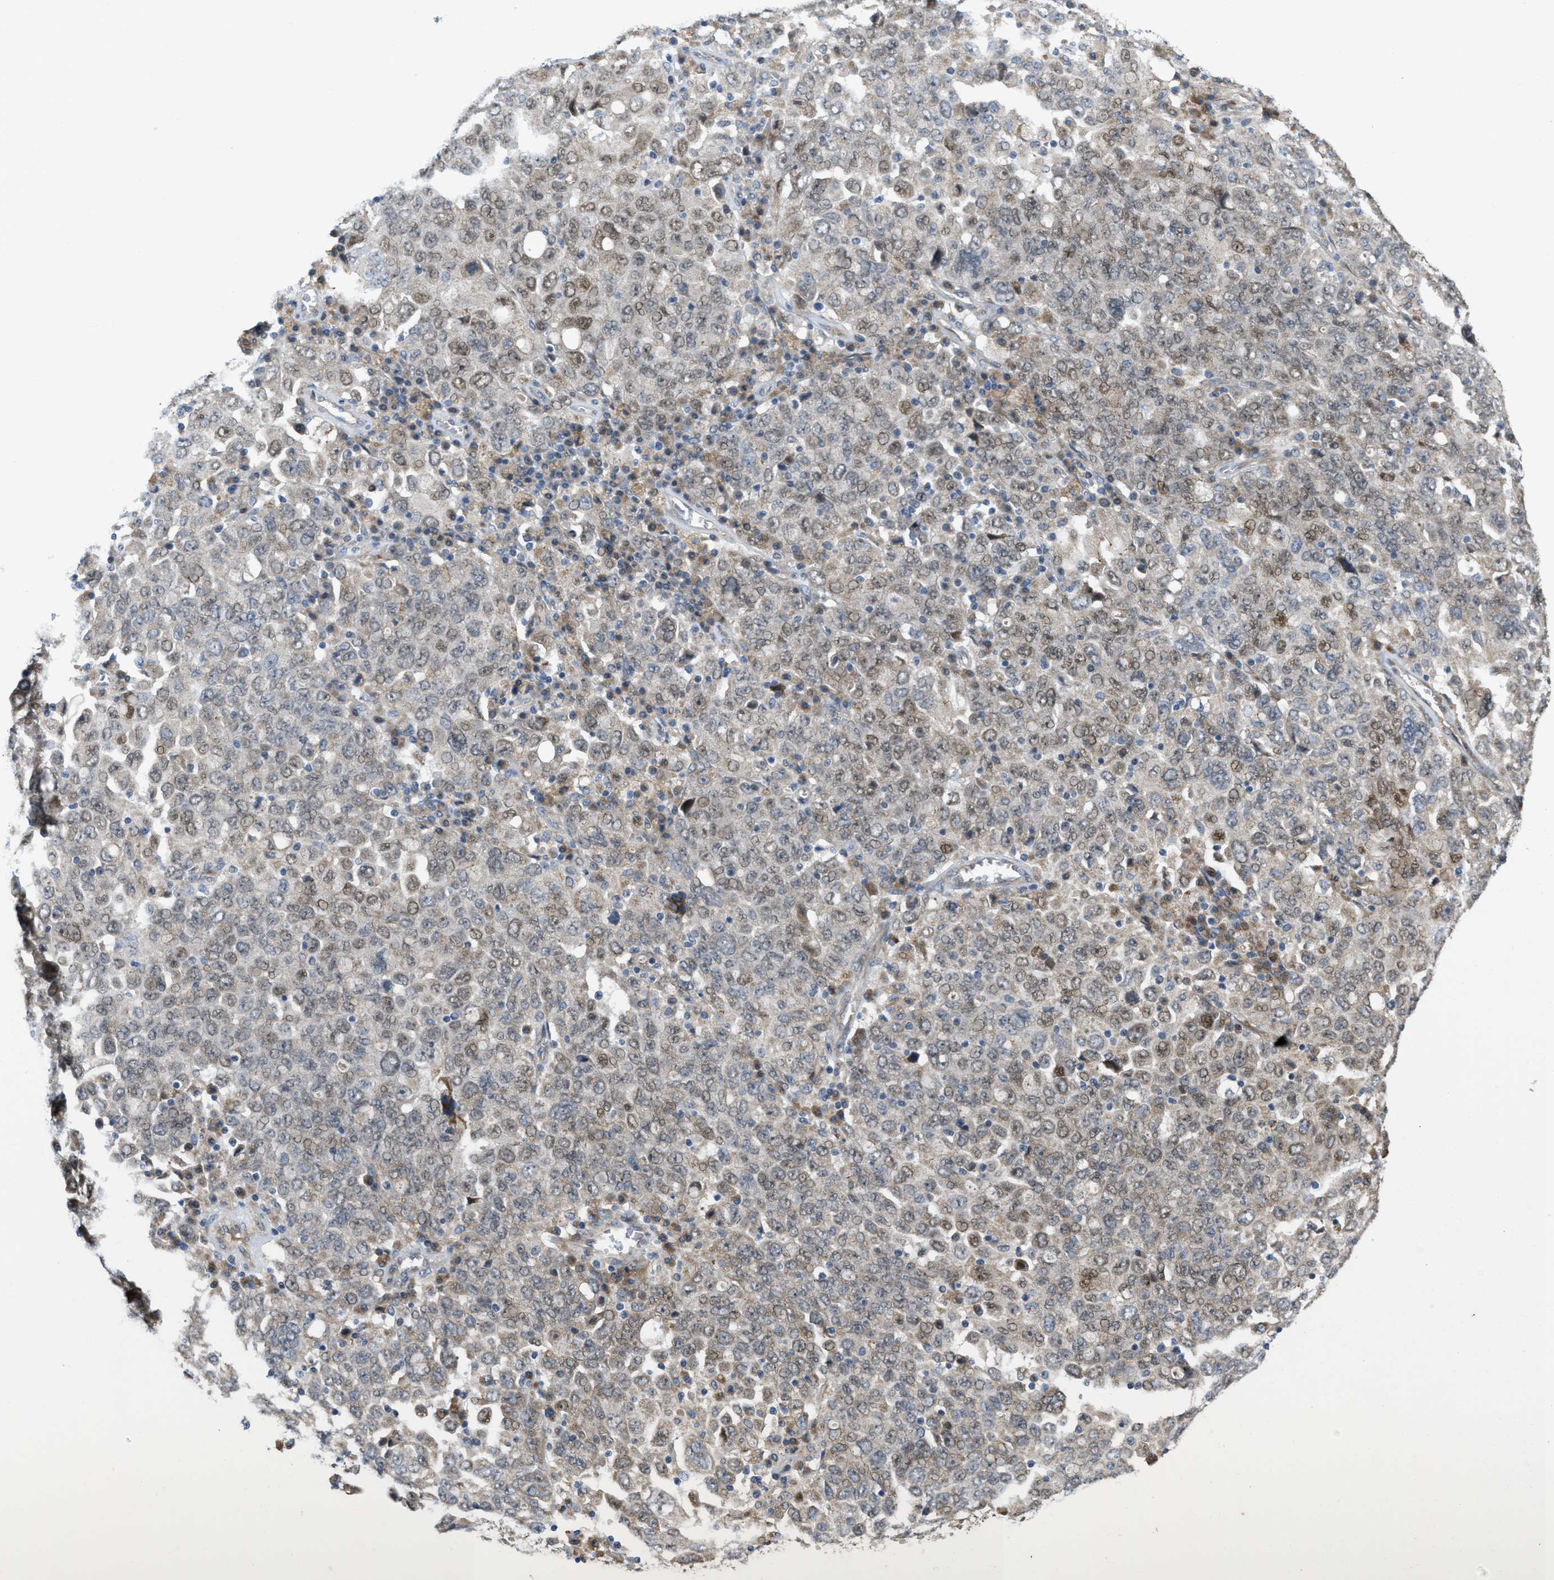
{"staining": {"intensity": "weak", "quantity": ">75%", "location": "nuclear"}, "tissue": "ovarian cancer", "cell_type": "Tumor cells", "image_type": "cancer", "snomed": [{"axis": "morphology", "description": "Carcinoma, endometroid"}, {"axis": "topography", "description": "Ovary"}], "caption": "Tumor cells display low levels of weak nuclear positivity in about >75% of cells in human ovarian endometroid carcinoma. (Stains: DAB (3,3'-diaminobenzidine) in brown, nuclei in blue, Microscopy: brightfield microscopy at high magnification).", "gene": "CDPF1", "patient": {"sex": "female", "age": 62}}